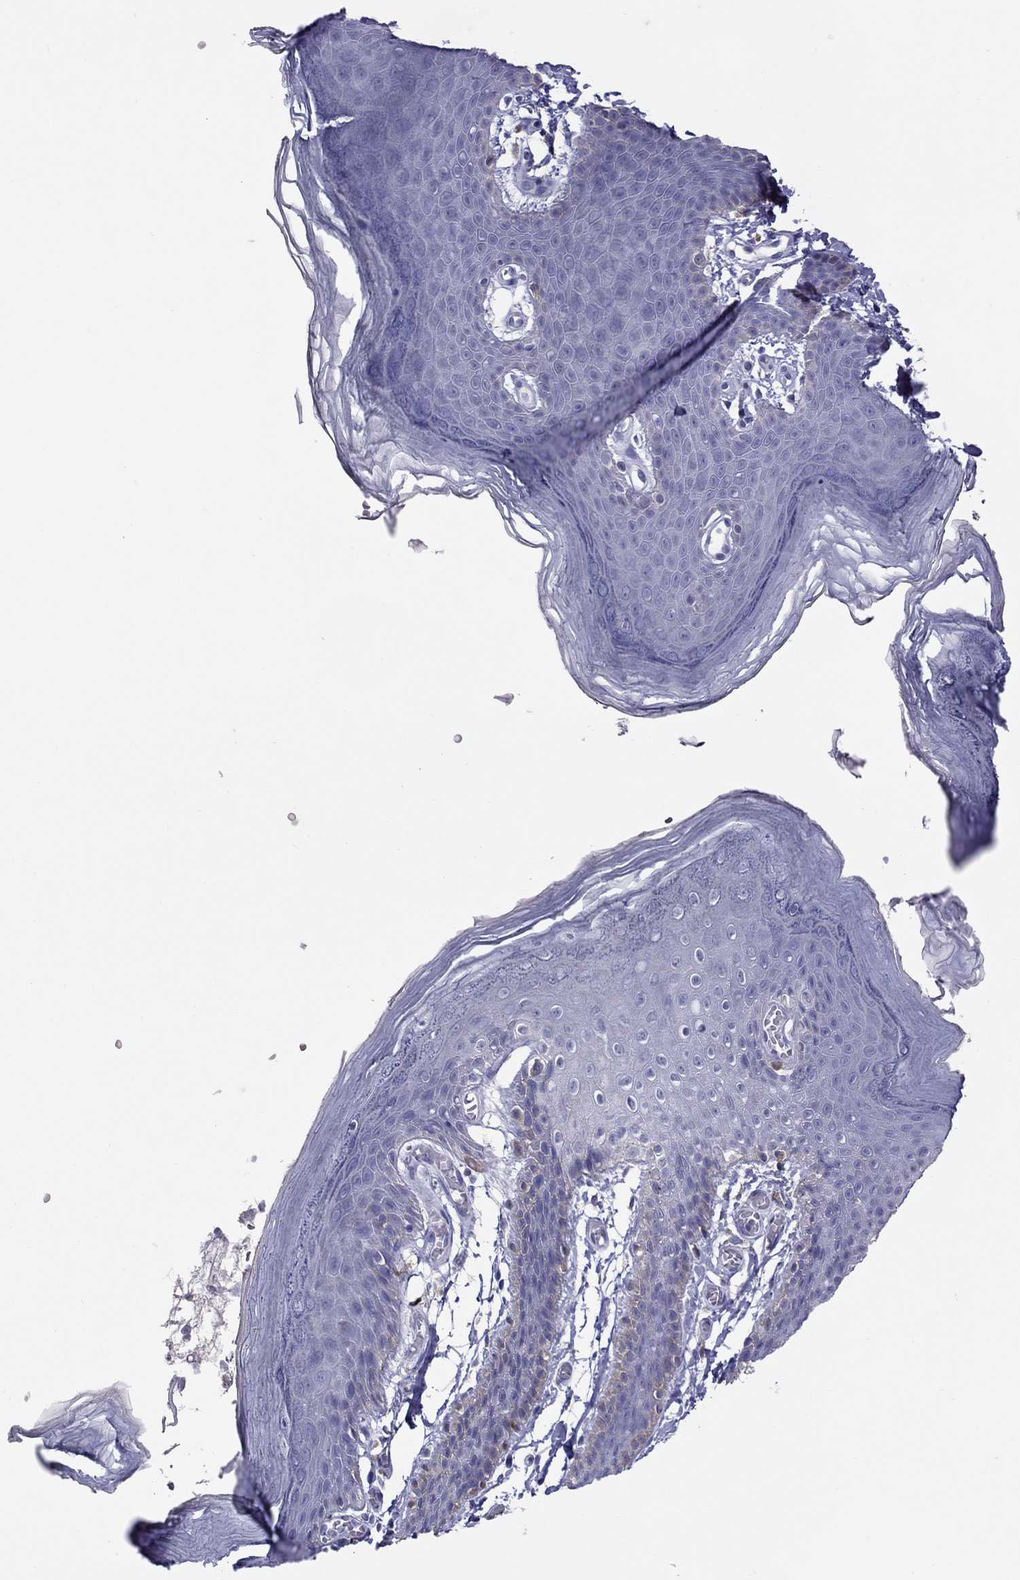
{"staining": {"intensity": "negative", "quantity": "none", "location": "none"}, "tissue": "skin", "cell_type": "Epidermal cells", "image_type": "normal", "snomed": [{"axis": "morphology", "description": "Normal tissue, NOS"}, {"axis": "topography", "description": "Anal"}], "caption": "Protein analysis of benign skin displays no significant staining in epidermal cells.", "gene": "ALOX15B", "patient": {"sex": "male", "age": 53}}